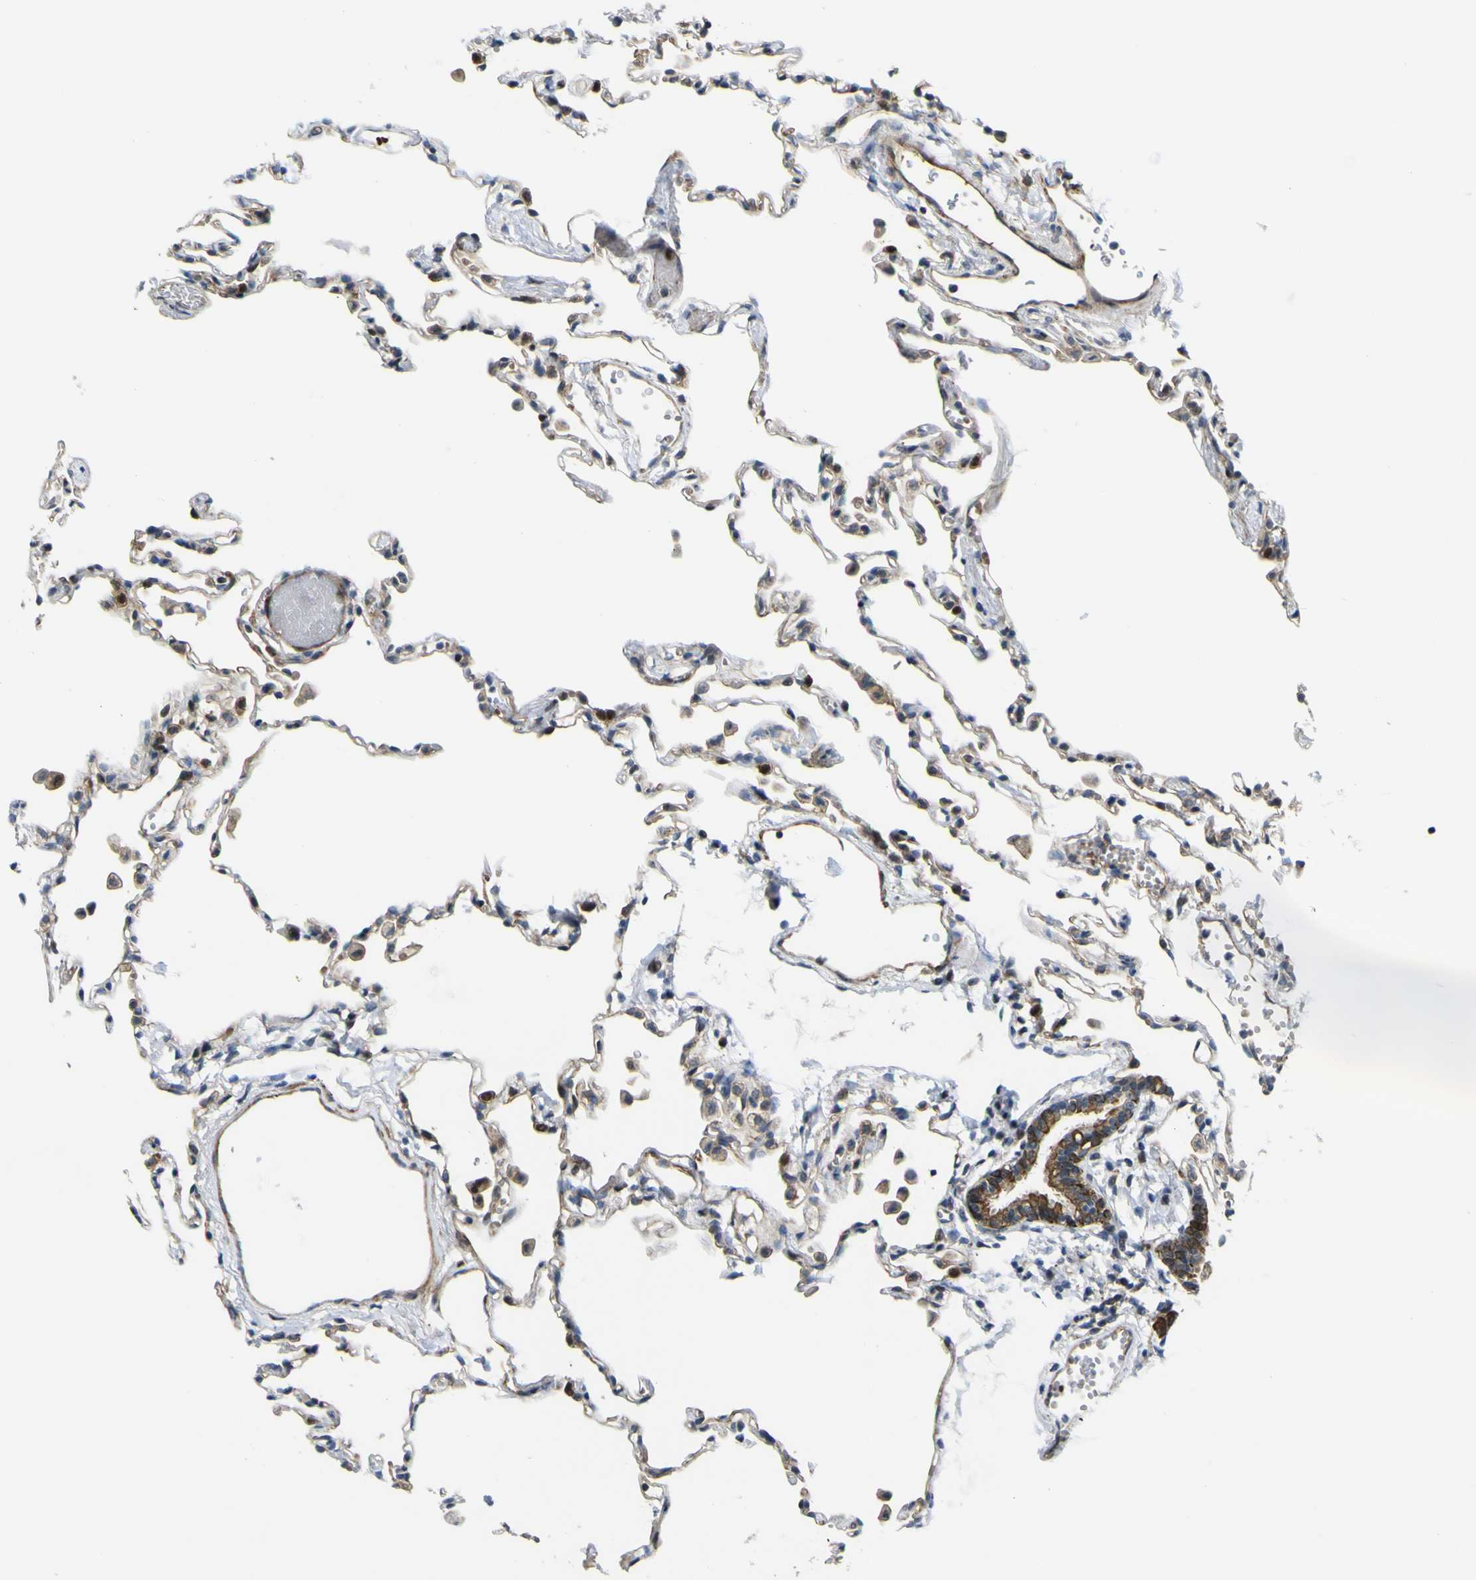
{"staining": {"intensity": "moderate", "quantity": ">75%", "location": "cytoplasmic/membranous"}, "tissue": "lung", "cell_type": "Alveolar cells", "image_type": "normal", "snomed": [{"axis": "morphology", "description": "Normal tissue, NOS"}, {"axis": "topography", "description": "Lung"}], "caption": "Protein analysis of benign lung reveals moderate cytoplasmic/membranous expression in approximately >75% of alveolar cells.", "gene": "KDM7A", "patient": {"sex": "female", "age": 49}}